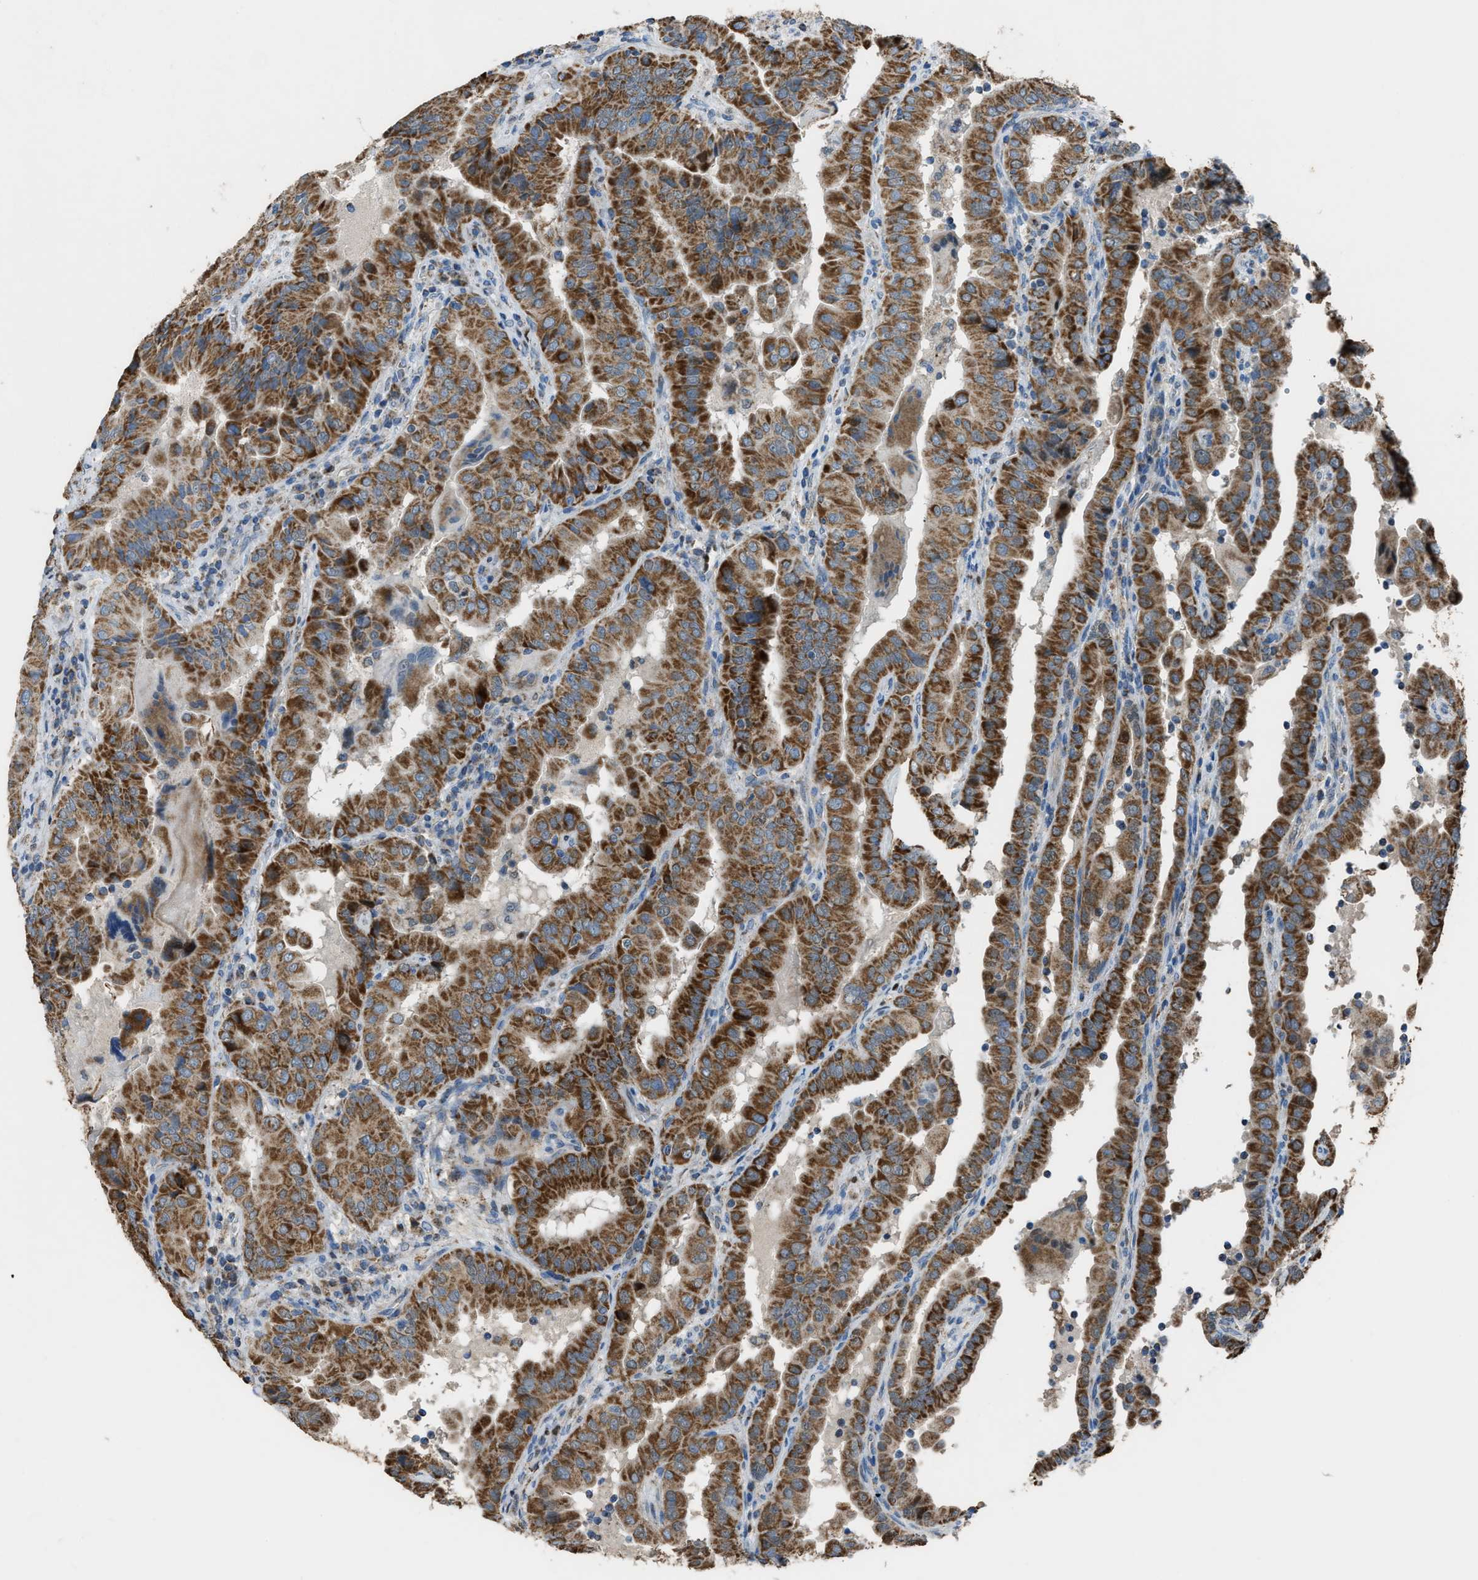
{"staining": {"intensity": "strong", "quantity": ">75%", "location": "cytoplasmic/membranous"}, "tissue": "thyroid cancer", "cell_type": "Tumor cells", "image_type": "cancer", "snomed": [{"axis": "morphology", "description": "Papillary adenocarcinoma, NOS"}, {"axis": "topography", "description": "Thyroid gland"}], "caption": "Immunohistochemical staining of thyroid cancer exhibits strong cytoplasmic/membranous protein positivity in about >75% of tumor cells.", "gene": "SLC25A11", "patient": {"sex": "male", "age": 33}}